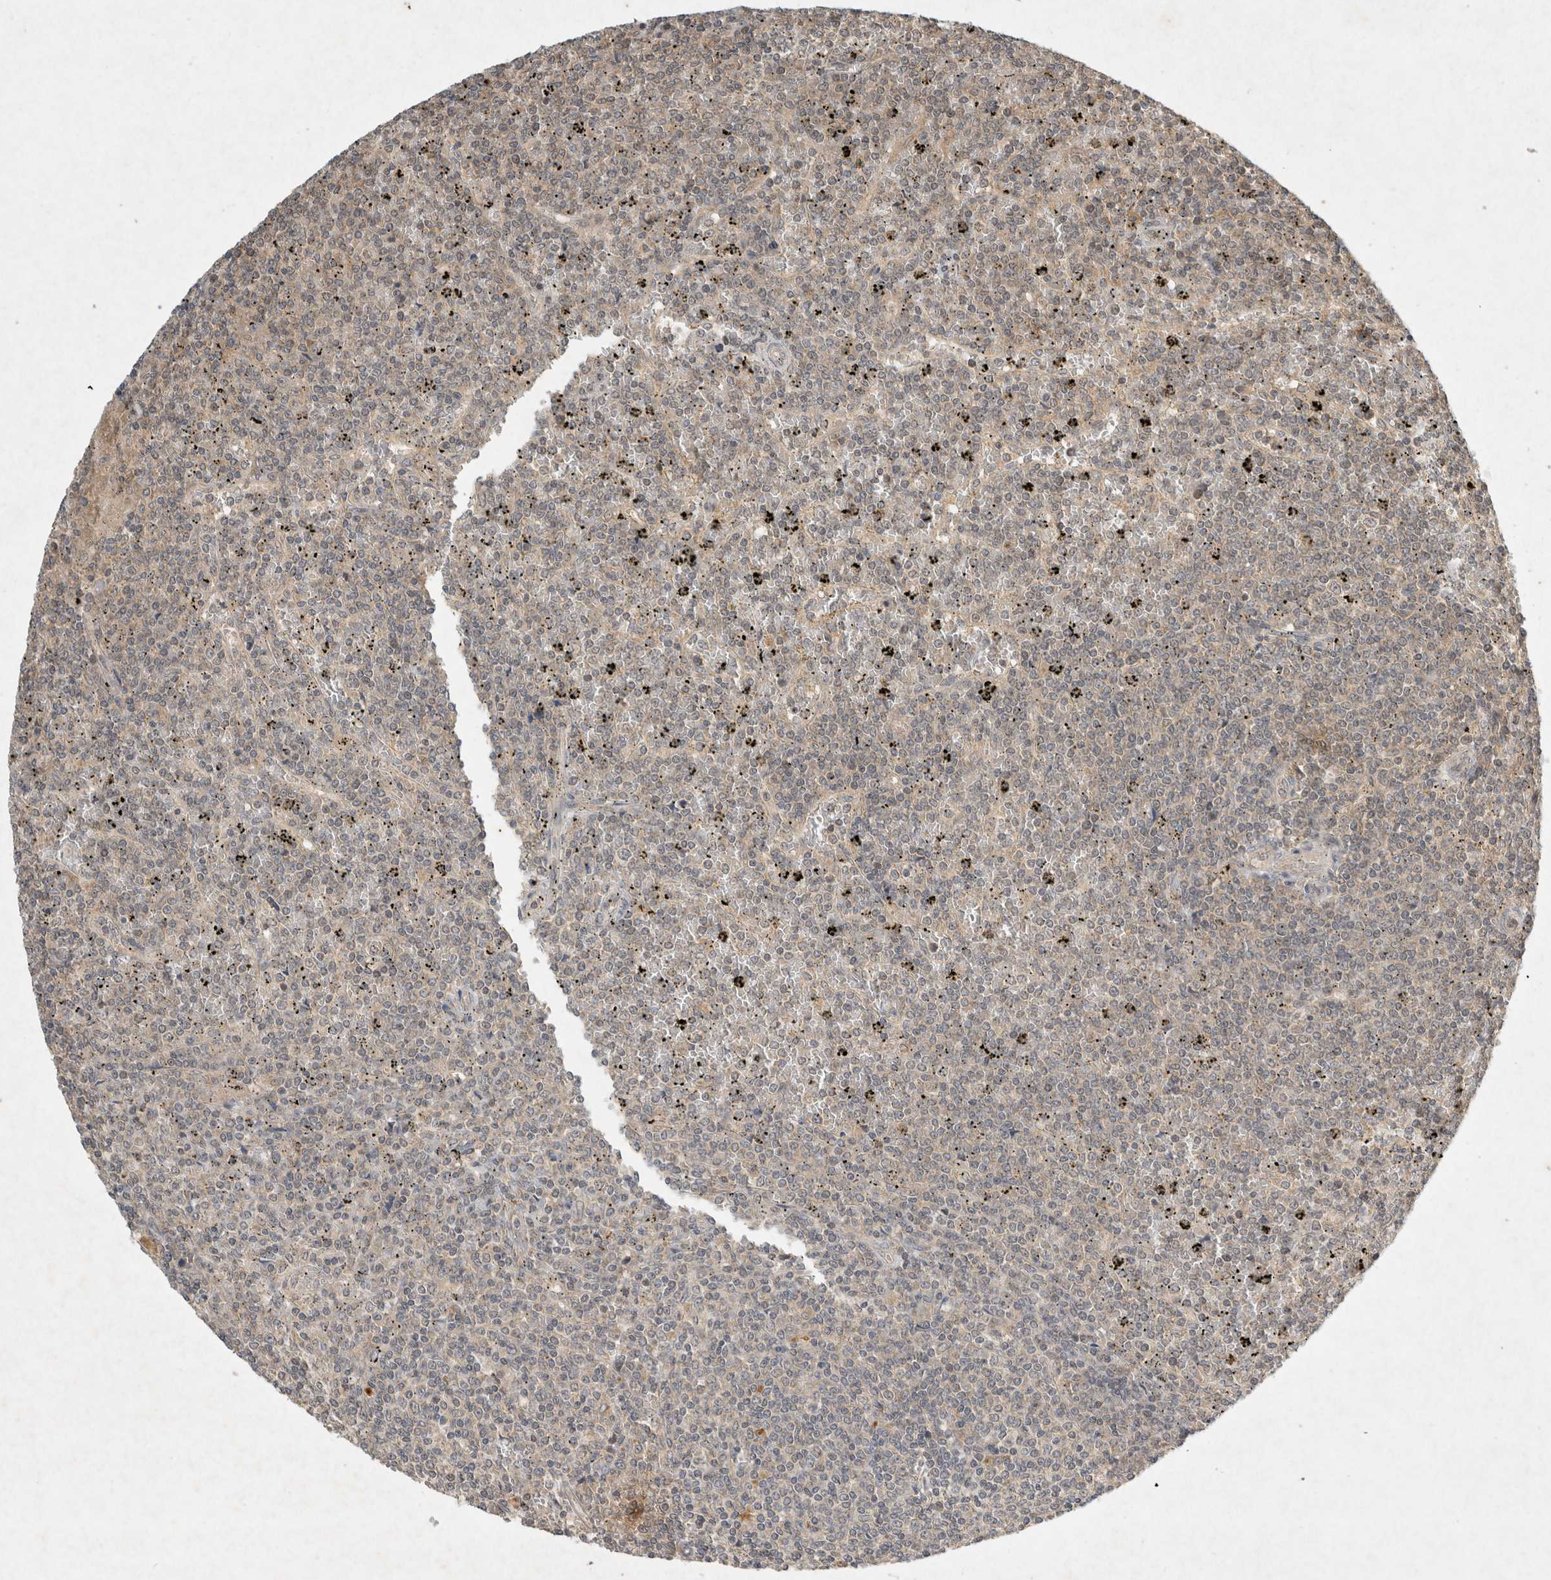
{"staining": {"intensity": "negative", "quantity": "none", "location": "none"}, "tissue": "lymphoma", "cell_type": "Tumor cells", "image_type": "cancer", "snomed": [{"axis": "morphology", "description": "Malignant lymphoma, non-Hodgkin's type, Low grade"}, {"axis": "topography", "description": "Spleen"}], "caption": "Immunohistochemical staining of human malignant lymphoma, non-Hodgkin's type (low-grade) reveals no significant expression in tumor cells.", "gene": "LOXL2", "patient": {"sex": "female", "age": 19}}